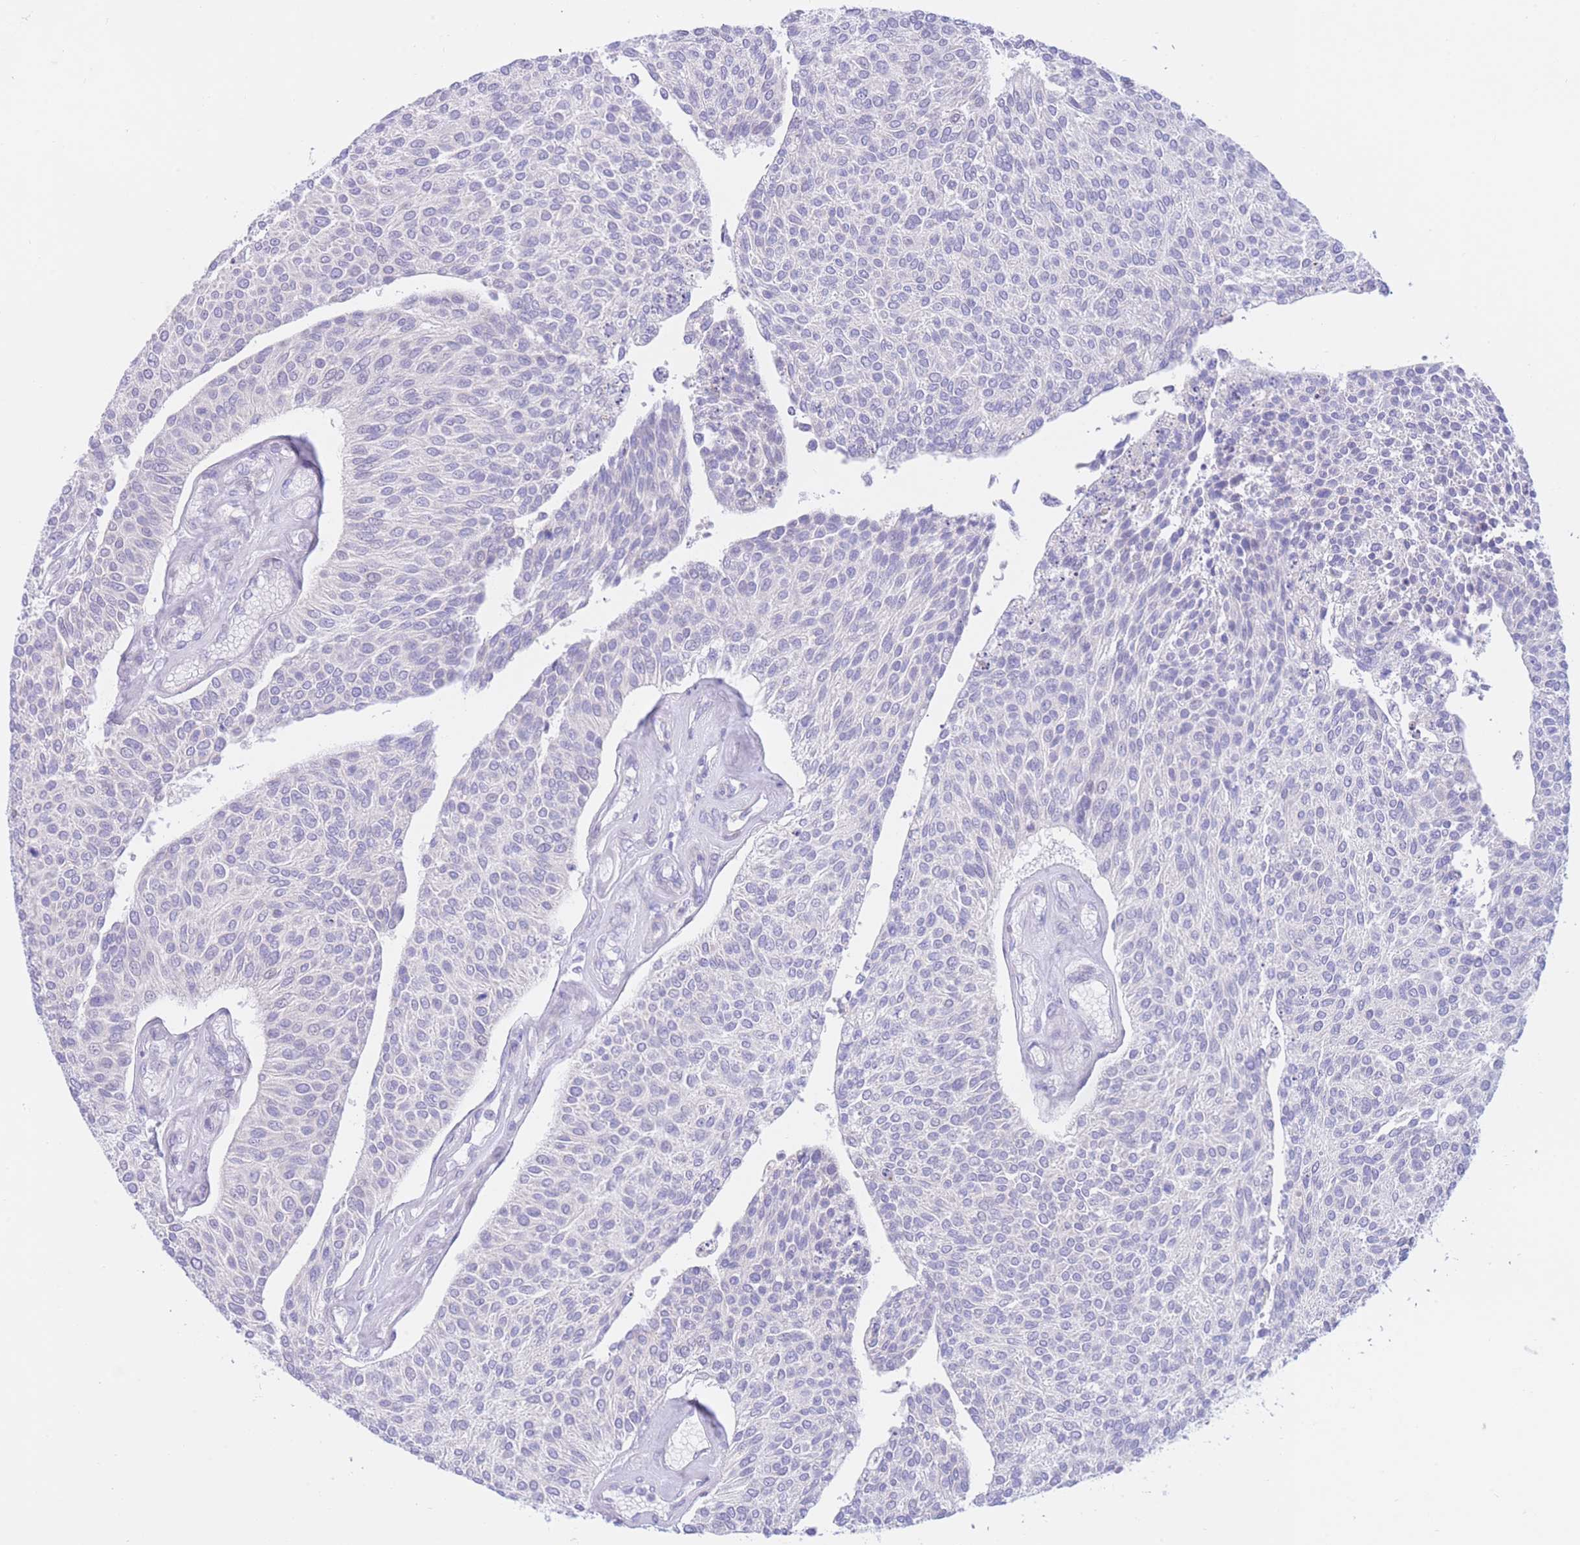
{"staining": {"intensity": "negative", "quantity": "none", "location": "none"}, "tissue": "urothelial cancer", "cell_type": "Tumor cells", "image_type": "cancer", "snomed": [{"axis": "morphology", "description": "Urothelial carcinoma, NOS"}, {"axis": "topography", "description": "Urinary bladder"}], "caption": "The micrograph shows no significant positivity in tumor cells of urothelial cancer.", "gene": "RPL39L", "patient": {"sex": "male", "age": 55}}